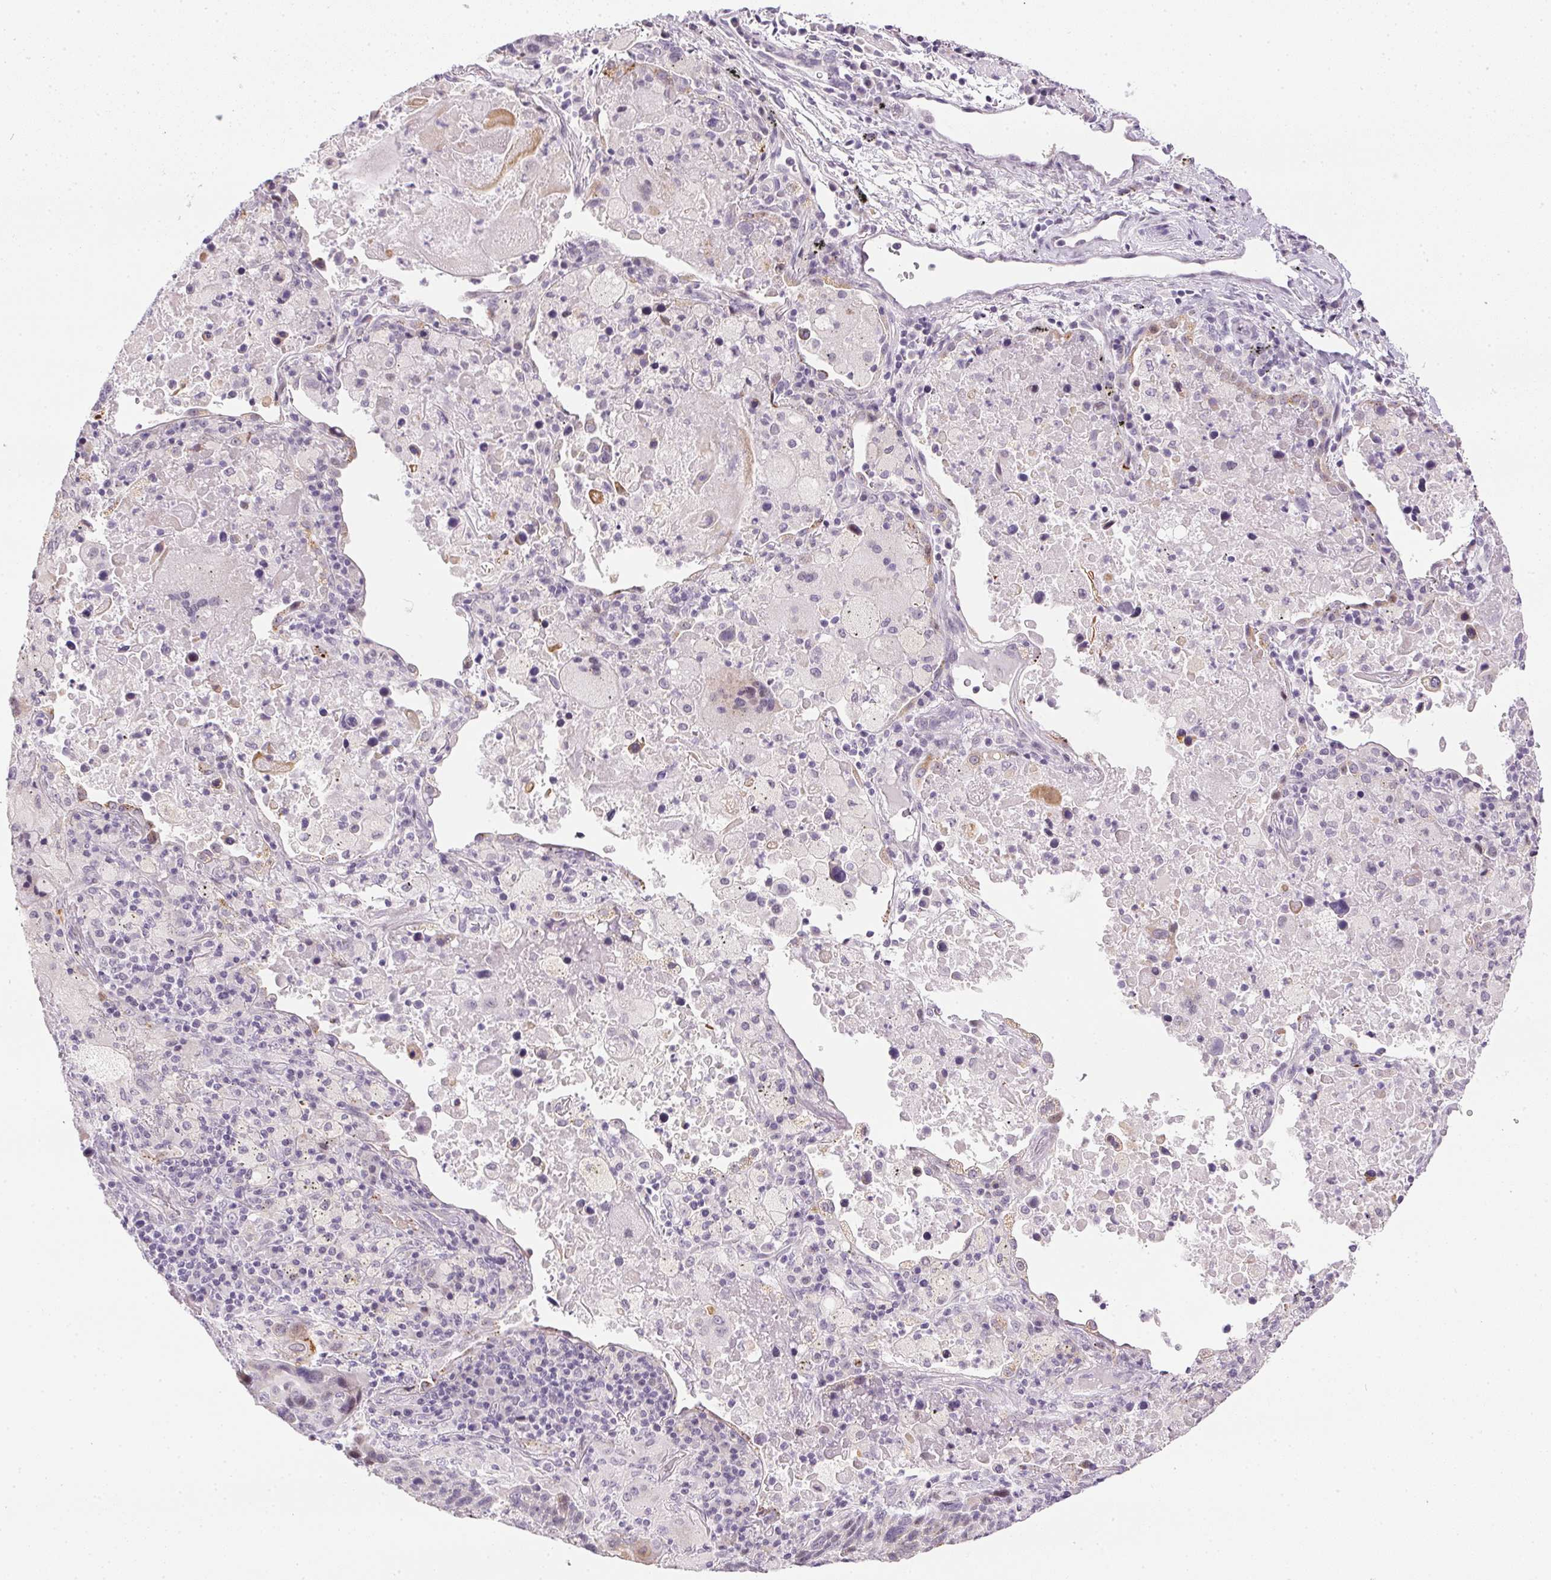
{"staining": {"intensity": "negative", "quantity": "none", "location": "none"}, "tissue": "lung cancer", "cell_type": "Tumor cells", "image_type": "cancer", "snomed": [{"axis": "morphology", "description": "Squamous cell carcinoma, NOS"}, {"axis": "topography", "description": "Lung"}], "caption": "High magnification brightfield microscopy of lung cancer (squamous cell carcinoma) stained with DAB (3,3'-diaminobenzidine) (brown) and counterstained with hematoxylin (blue): tumor cells show no significant positivity.", "gene": "GSDMC", "patient": {"sex": "male", "age": 68}}